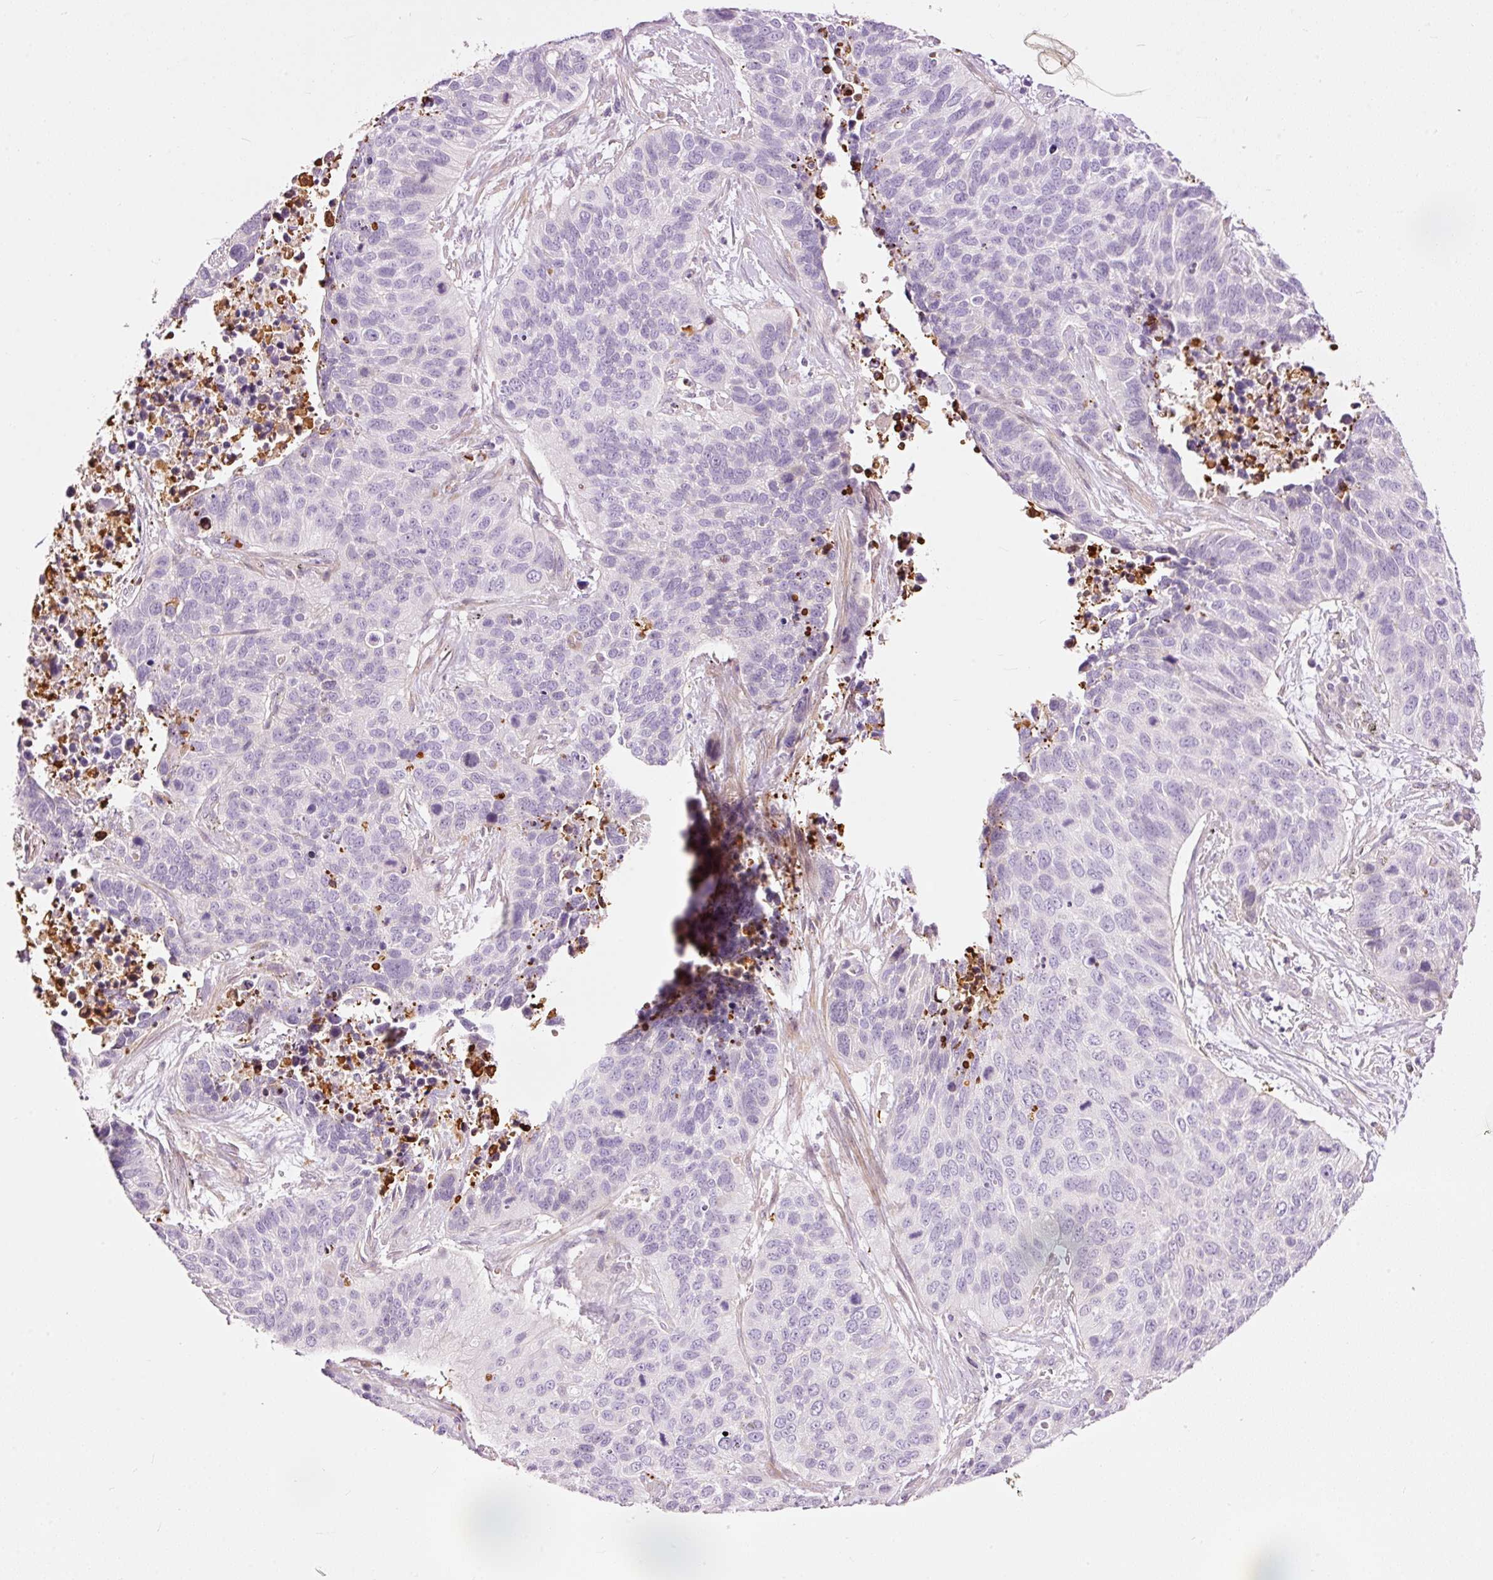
{"staining": {"intensity": "negative", "quantity": "none", "location": "none"}, "tissue": "lung cancer", "cell_type": "Tumor cells", "image_type": "cancer", "snomed": [{"axis": "morphology", "description": "Squamous cell carcinoma, NOS"}, {"axis": "topography", "description": "Lung"}], "caption": "An image of human lung cancer (squamous cell carcinoma) is negative for staining in tumor cells.", "gene": "FCRL4", "patient": {"sex": "male", "age": 62}}